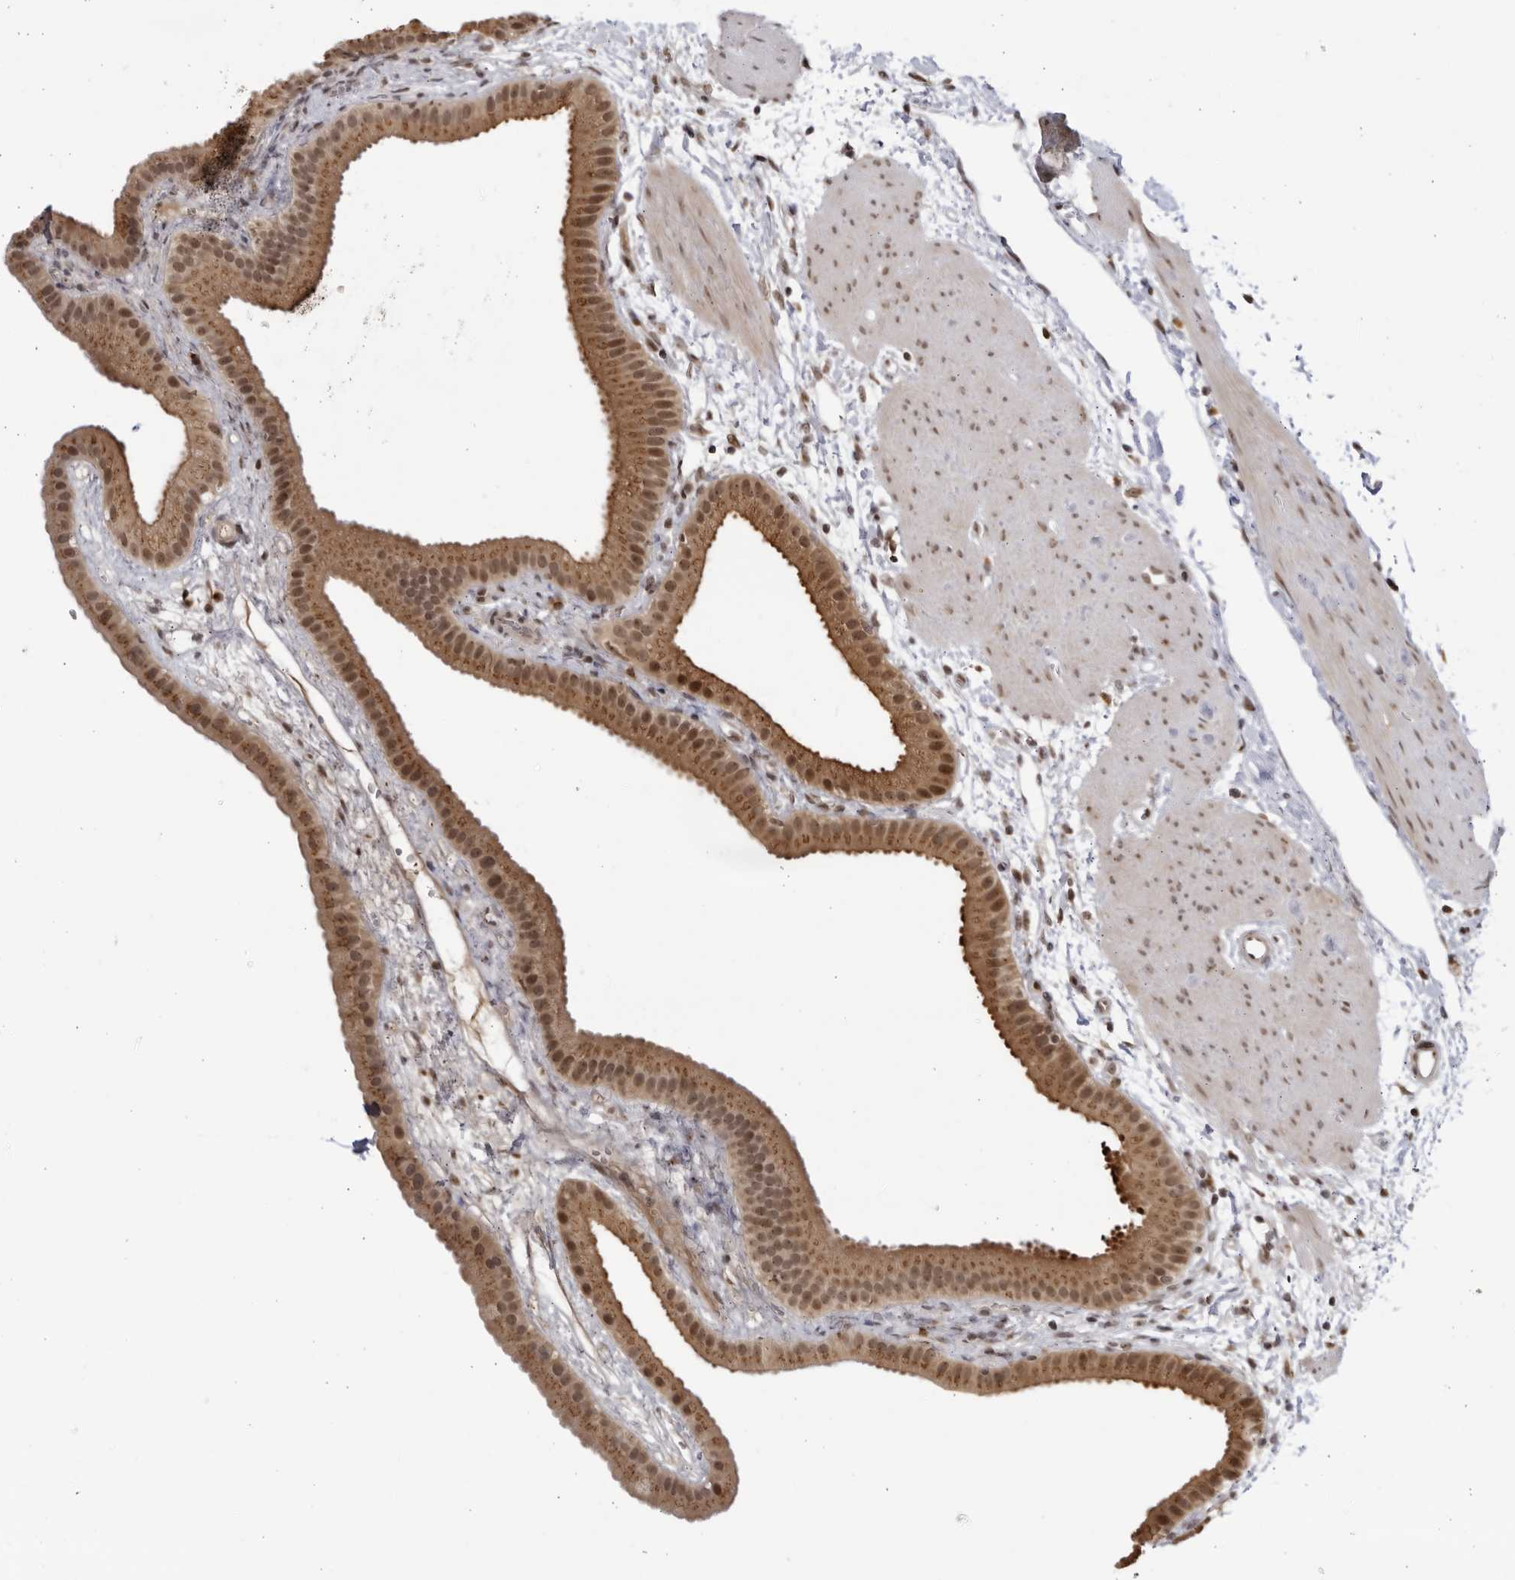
{"staining": {"intensity": "moderate", "quantity": ">75%", "location": "cytoplasmic/membranous,nuclear"}, "tissue": "gallbladder", "cell_type": "Glandular cells", "image_type": "normal", "snomed": [{"axis": "morphology", "description": "Normal tissue, NOS"}, {"axis": "topography", "description": "Gallbladder"}], "caption": "Protein analysis of normal gallbladder exhibits moderate cytoplasmic/membranous,nuclear staining in approximately >75% of glandular cells. The staining is performed using DAB (3,3'-diaminobenzidine) brown chromogen to label protein expression. The nuclei are counter-stained blue using hematoxylin.", "gene": "RASGEF1C", "patient": {"sex": "female", "age": 64}}